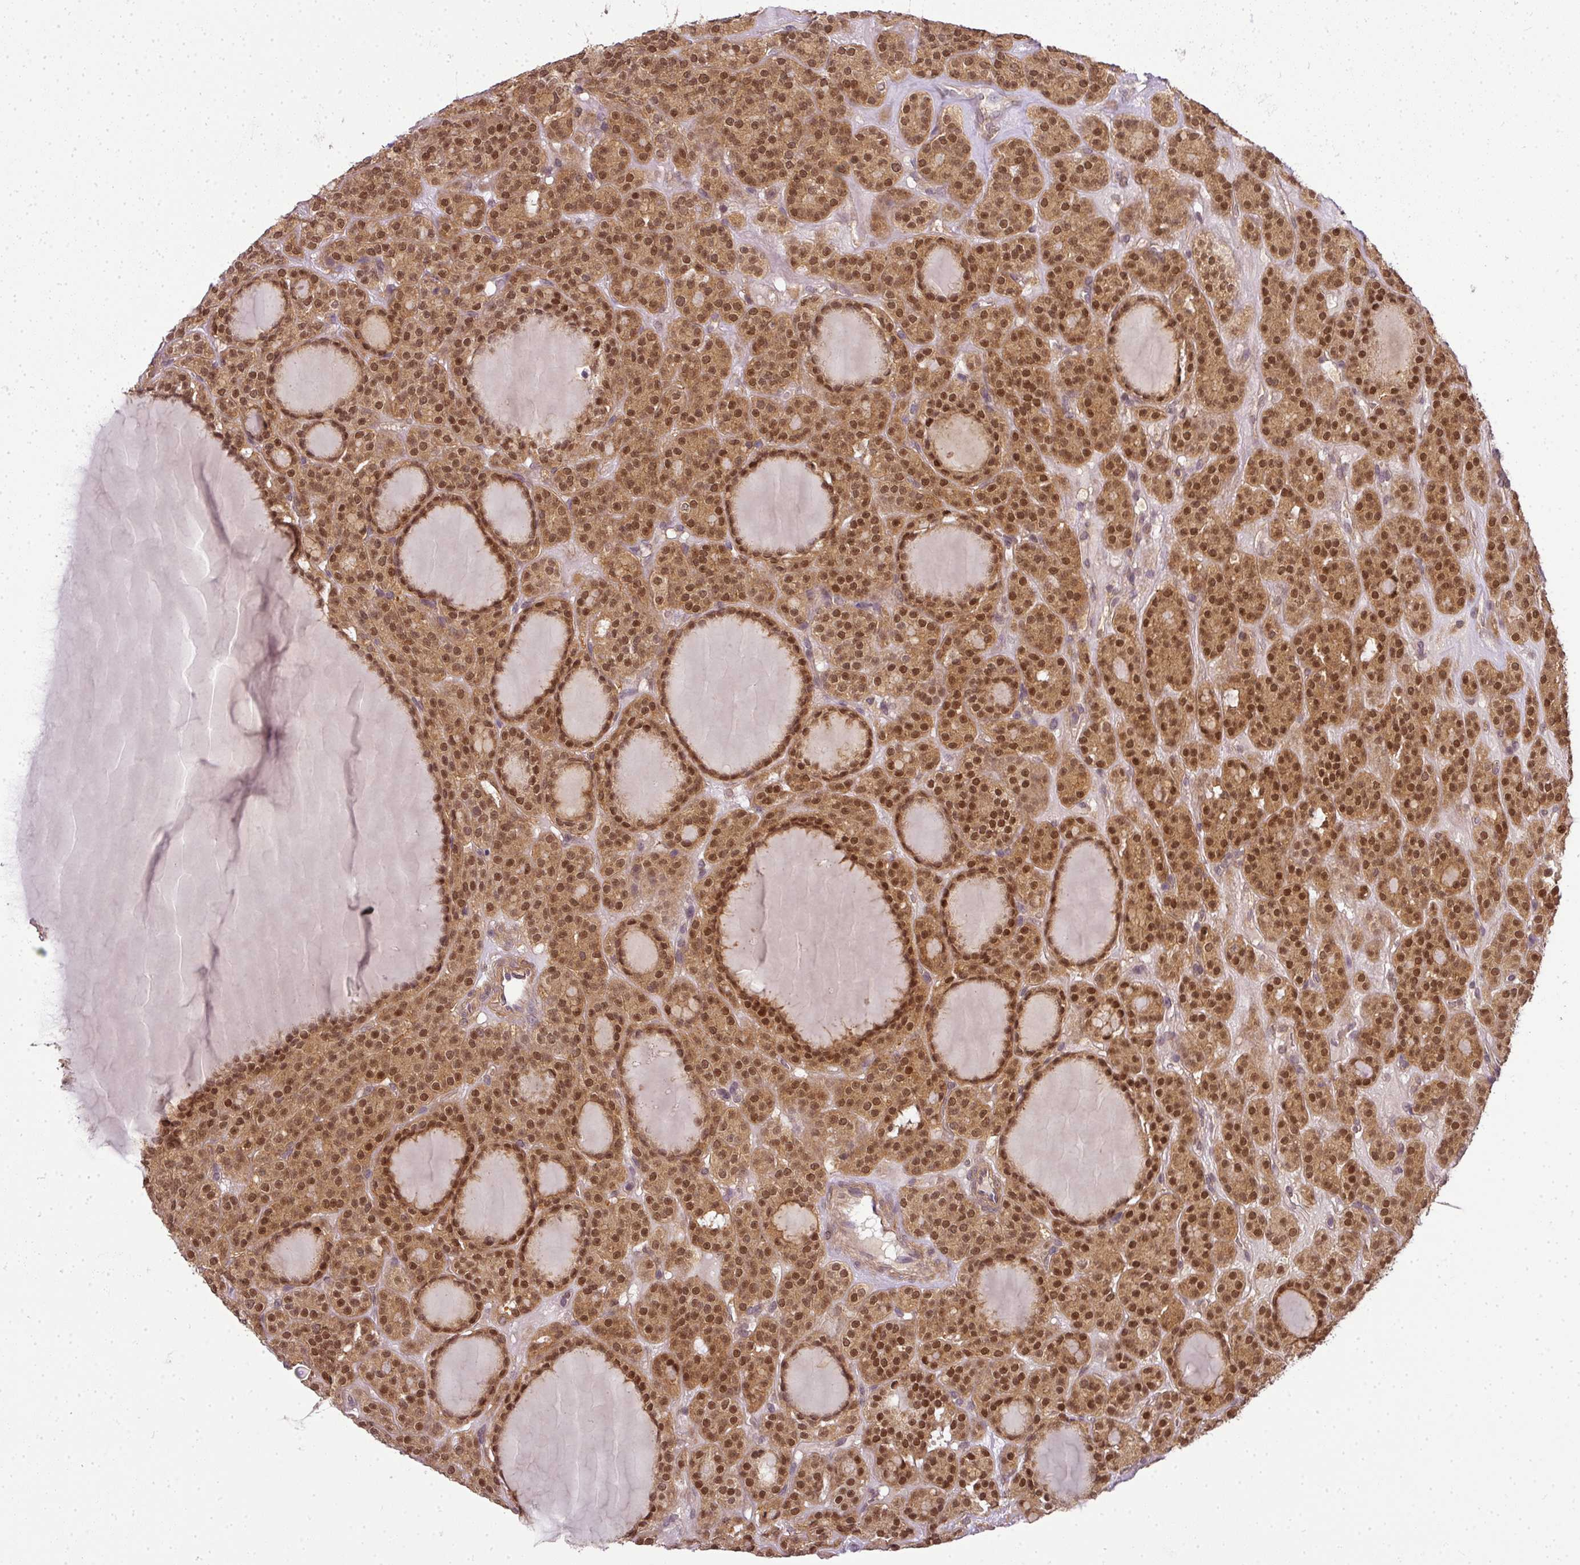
{"staining": {"intensity": "strong", "quantity": ">75%", "location": "cytoplasmic/membranous,nuclear"}, "tissue": "thyroid cancer", "cell_type": "Tumor cells", "image_type": "cancer", "snomed": [{"axis": "morphology", "description": "Follicular adenoma carcinoma, NOS"}, {"axis": "topography", "description": "Thyroid gland"}], "caption": "This is an image of immunohistochemistry staining of follicular adenoma carcinoma (thyroid), which shows strong staining in the cytoplasmic/membranous and nuclear of tumor cells.", "gene": "ADH5", "patient": {"sex": "female", "age": 63}}